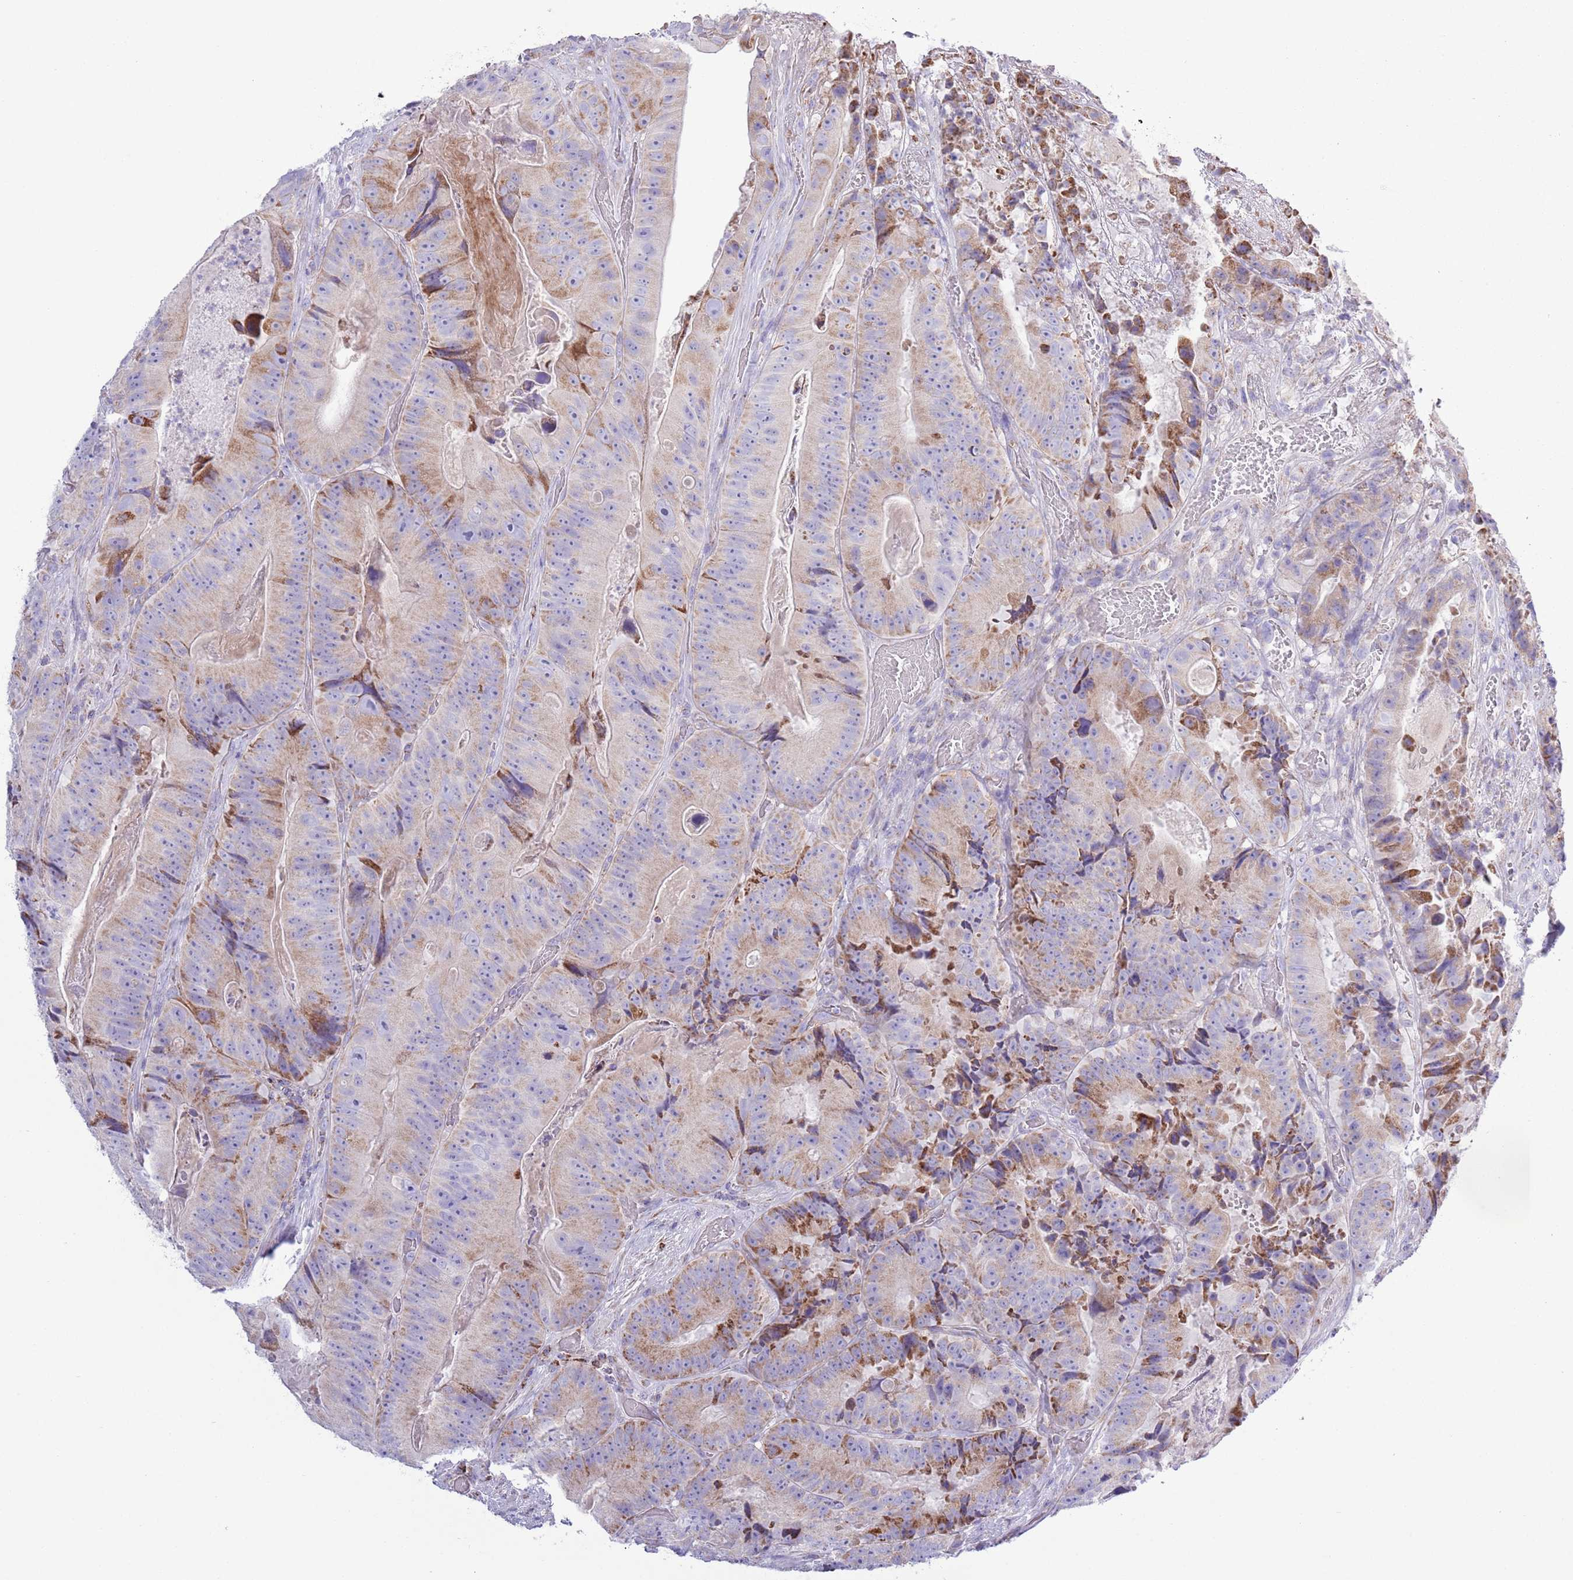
{"staining": {"intensity": "moderate", "quantity": "25%-75%", "location": "cytoplasmic/membranous"}, "tissue": "colorectal cancer", "cell_type": "Tumor cells", "image_type": "cancer", "snomed": [{"axis": "morphology", "description": "Adenocarcinoma, NOS"}, {"axis": "topography", "description": "Colon"}], "caption": "Moderate cytoplasmic/membranous protein positivity is identified in about 25%-75% of tumor cells in colorectal cancer (adenocarcinoma).", "gene": "ATP6V1B1", "patient": {"sex": "female", "age": 86}}